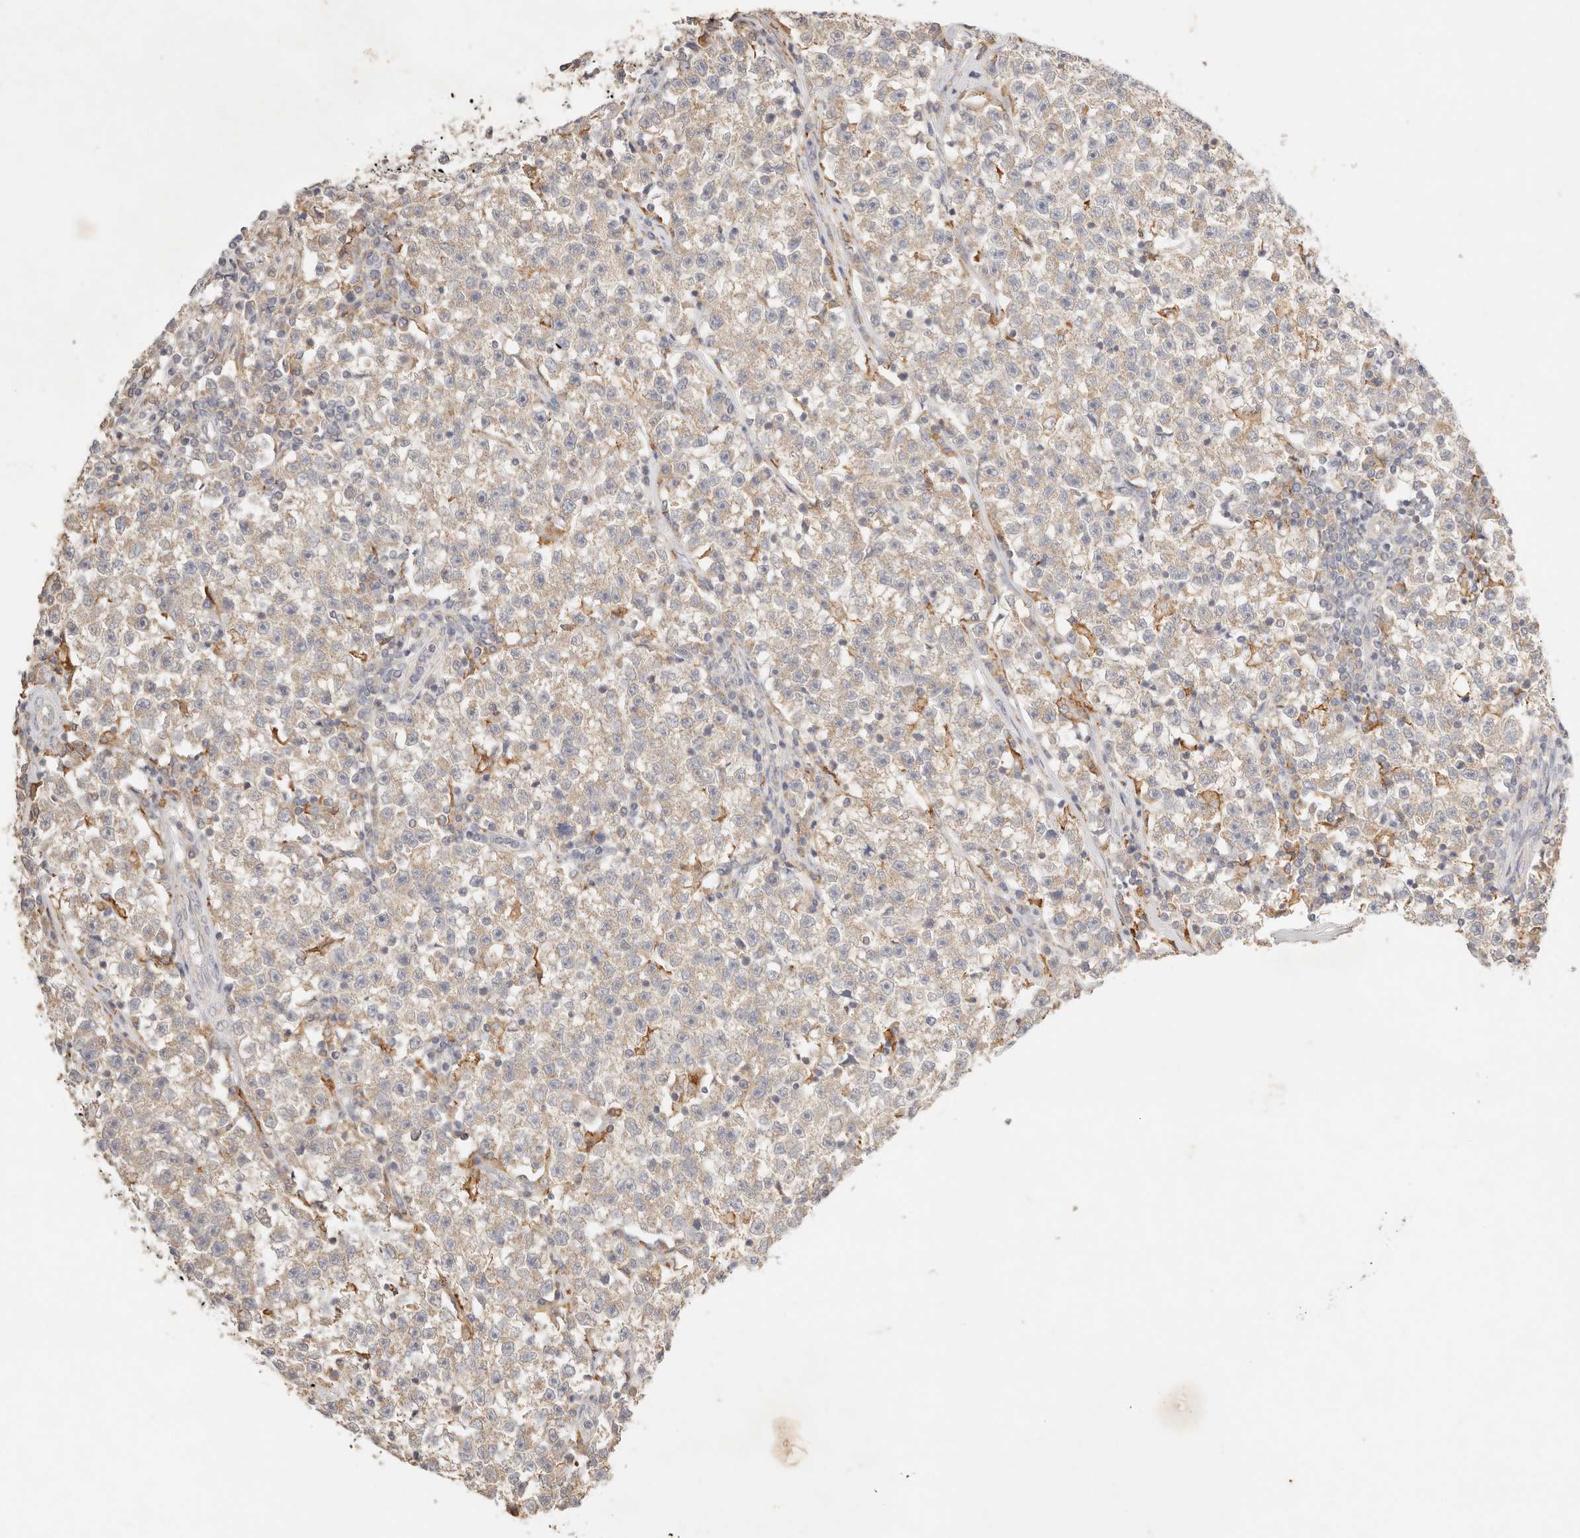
{"staining": {"intensity": "weak", "quantity": ">75%", "location": "cytoplasmic/membranous"}, "tissue": "testis cancer", "cell_type": "Tumor cells", "image_type": "cancer", "snomed": [{"axis": "morphology", "description": "Seminoma, NOS"}, {"axis": "topography", "description": "Testis"}], "caption": "A brown stain labels weak cytoplasmic/membranous expression of a protein in human testis cancer tumor cells.", "gene": "HK2", "patient": {"sex": "male", "age": 22}}